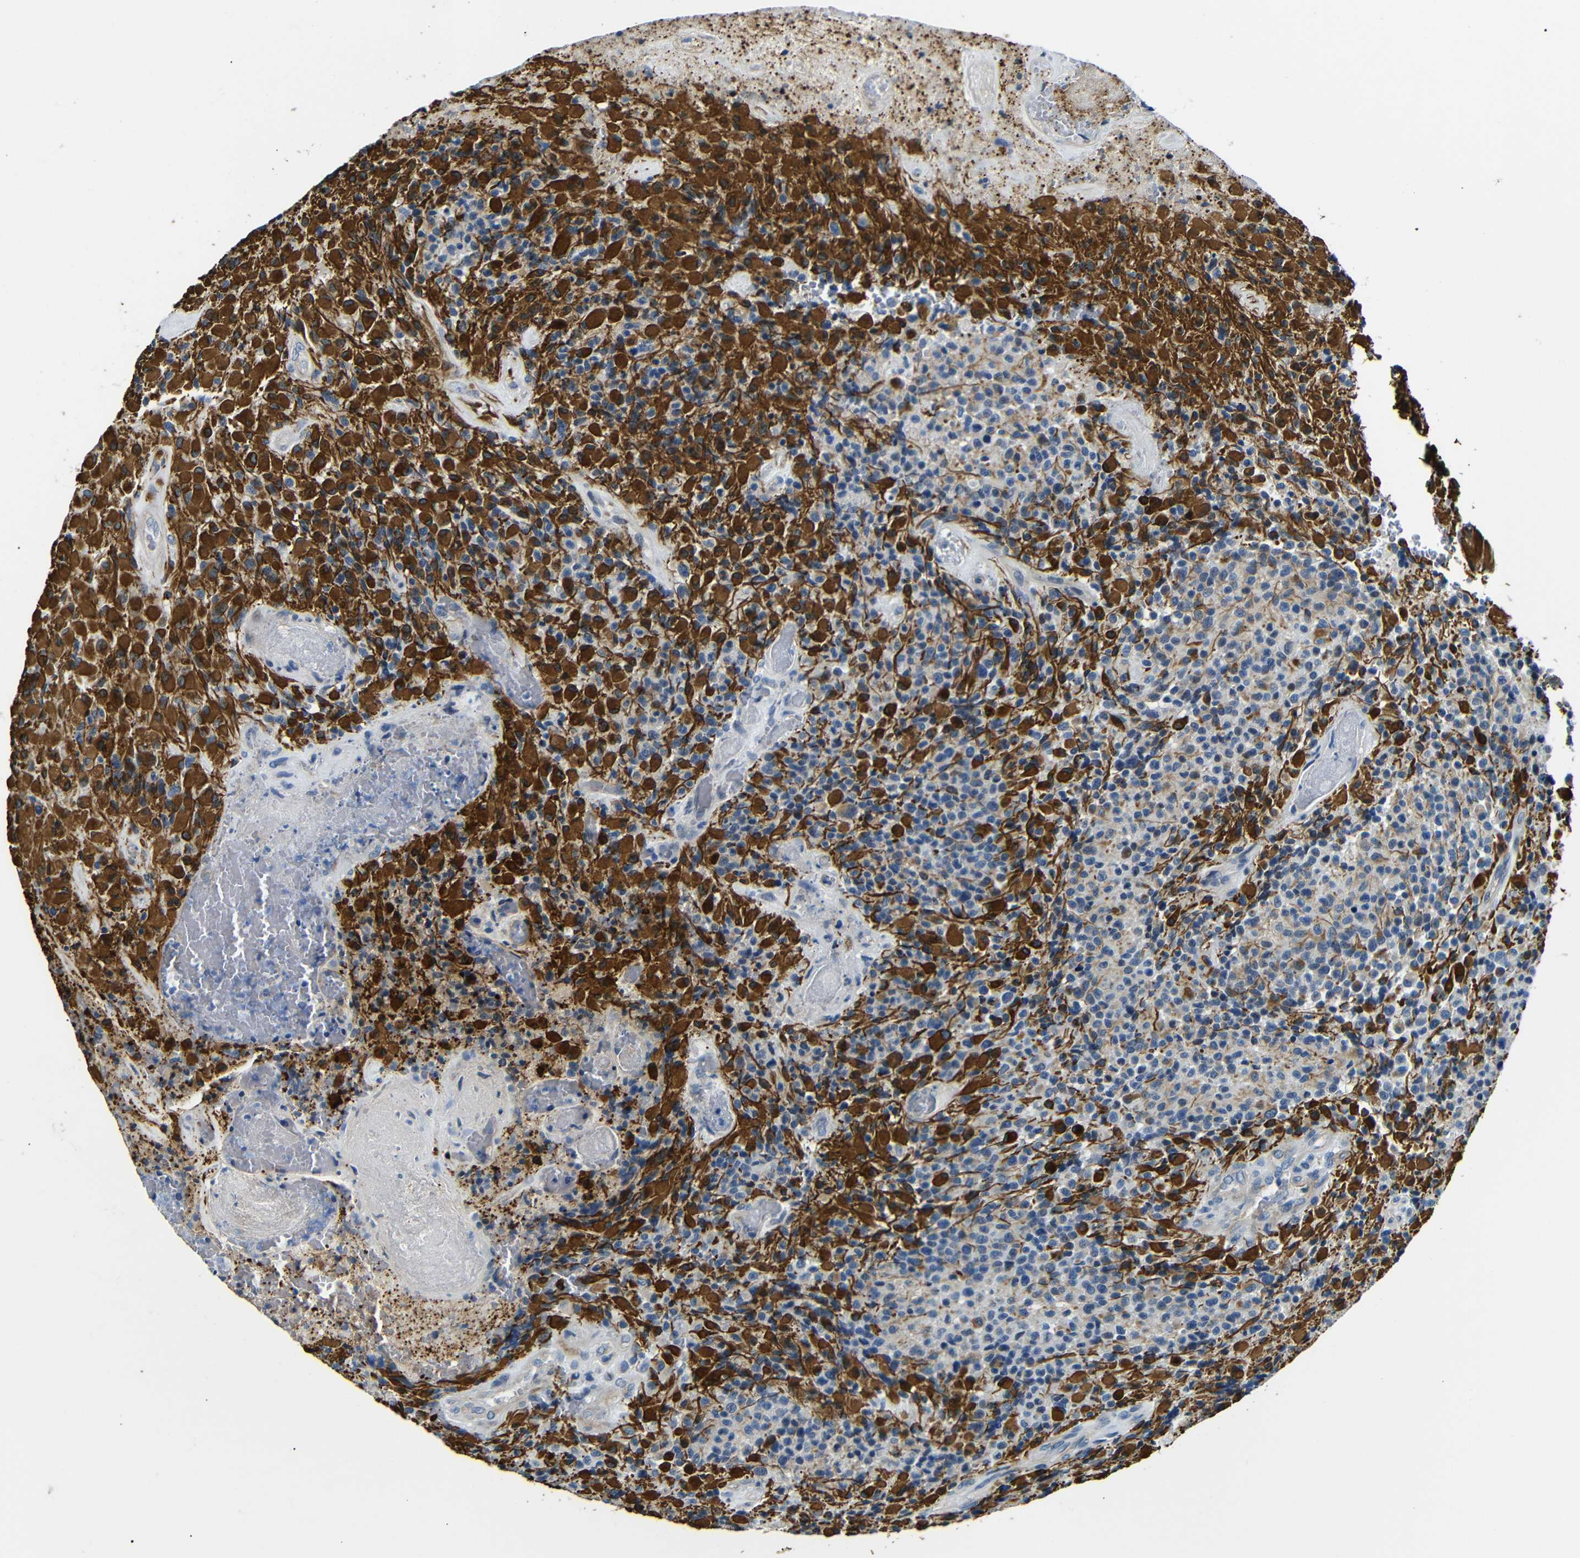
{"staining": {"intensity": "strong", "quantity": "25%-75%", "location": "cytoplasmic/membranous"}, "tissue": "glioma", "cell_type": "Tumor cells", "image_type": "cancer", "snomed": [{"axis": "morphology", "description": "Glioma, malignant, High grade"}, {"axis": "topography", "description": "Brain"}], "caption": "Immunohistochemistry image of neoplastic tissue: malignant glioma (high-grade) stained using immunohistochemistry shows high levels of strong protein expression localized specifically in the cytoplasmic/membranous of tumor cells, appearing as a cytoplasmic/membranous brown color.", "gene": "TAFA1", "patient": {"sex": "male", "age": 71}}